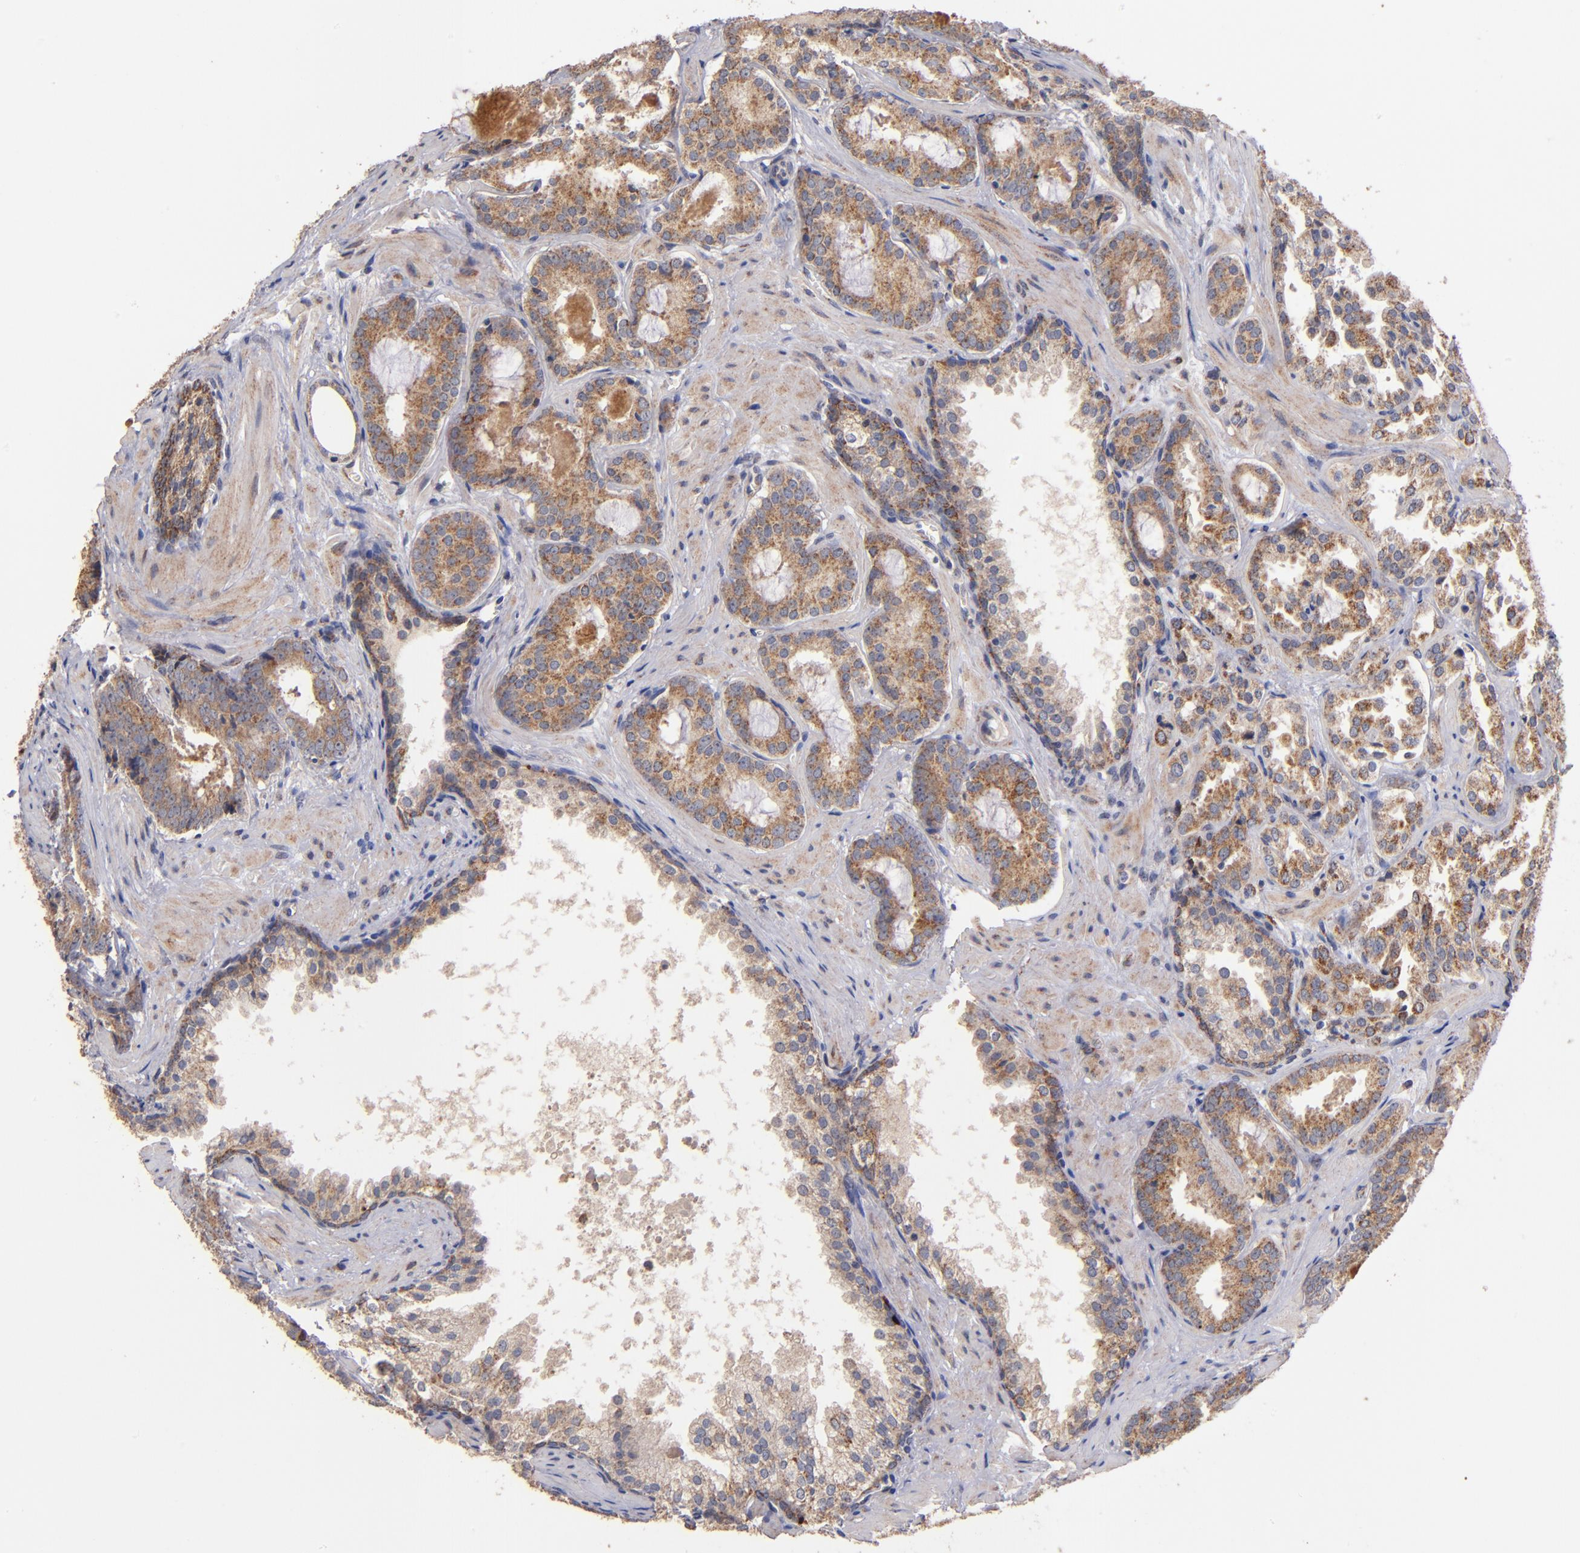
{"staining": {"intensity": "moderate", "quantity": ">75%", "location": "cytoplasmic/membranous"}, "tissue": "prostate cancer", "cell_type": "Tumor cells", "image_type": "cancer", "snomed": [{"axis": "morphology", "description": "Adenocarcinoma, Medium grade"}, {"axis": "topography", "description": "Prostate"}], "caption": "Immunohistochemistry (IHC) histopathology image of neoplastic tissue: adenocarcinoma (medium-grade) (prostate) stained using IHC shows medium levels of moderate protein expression localized specifically in the cytoplasmic/membranous of tumor cells, appearing as a cytoplasmic/membranous brown color.", "gene": "DIABLO", "patient": {"sex": "male", "age": 64}}